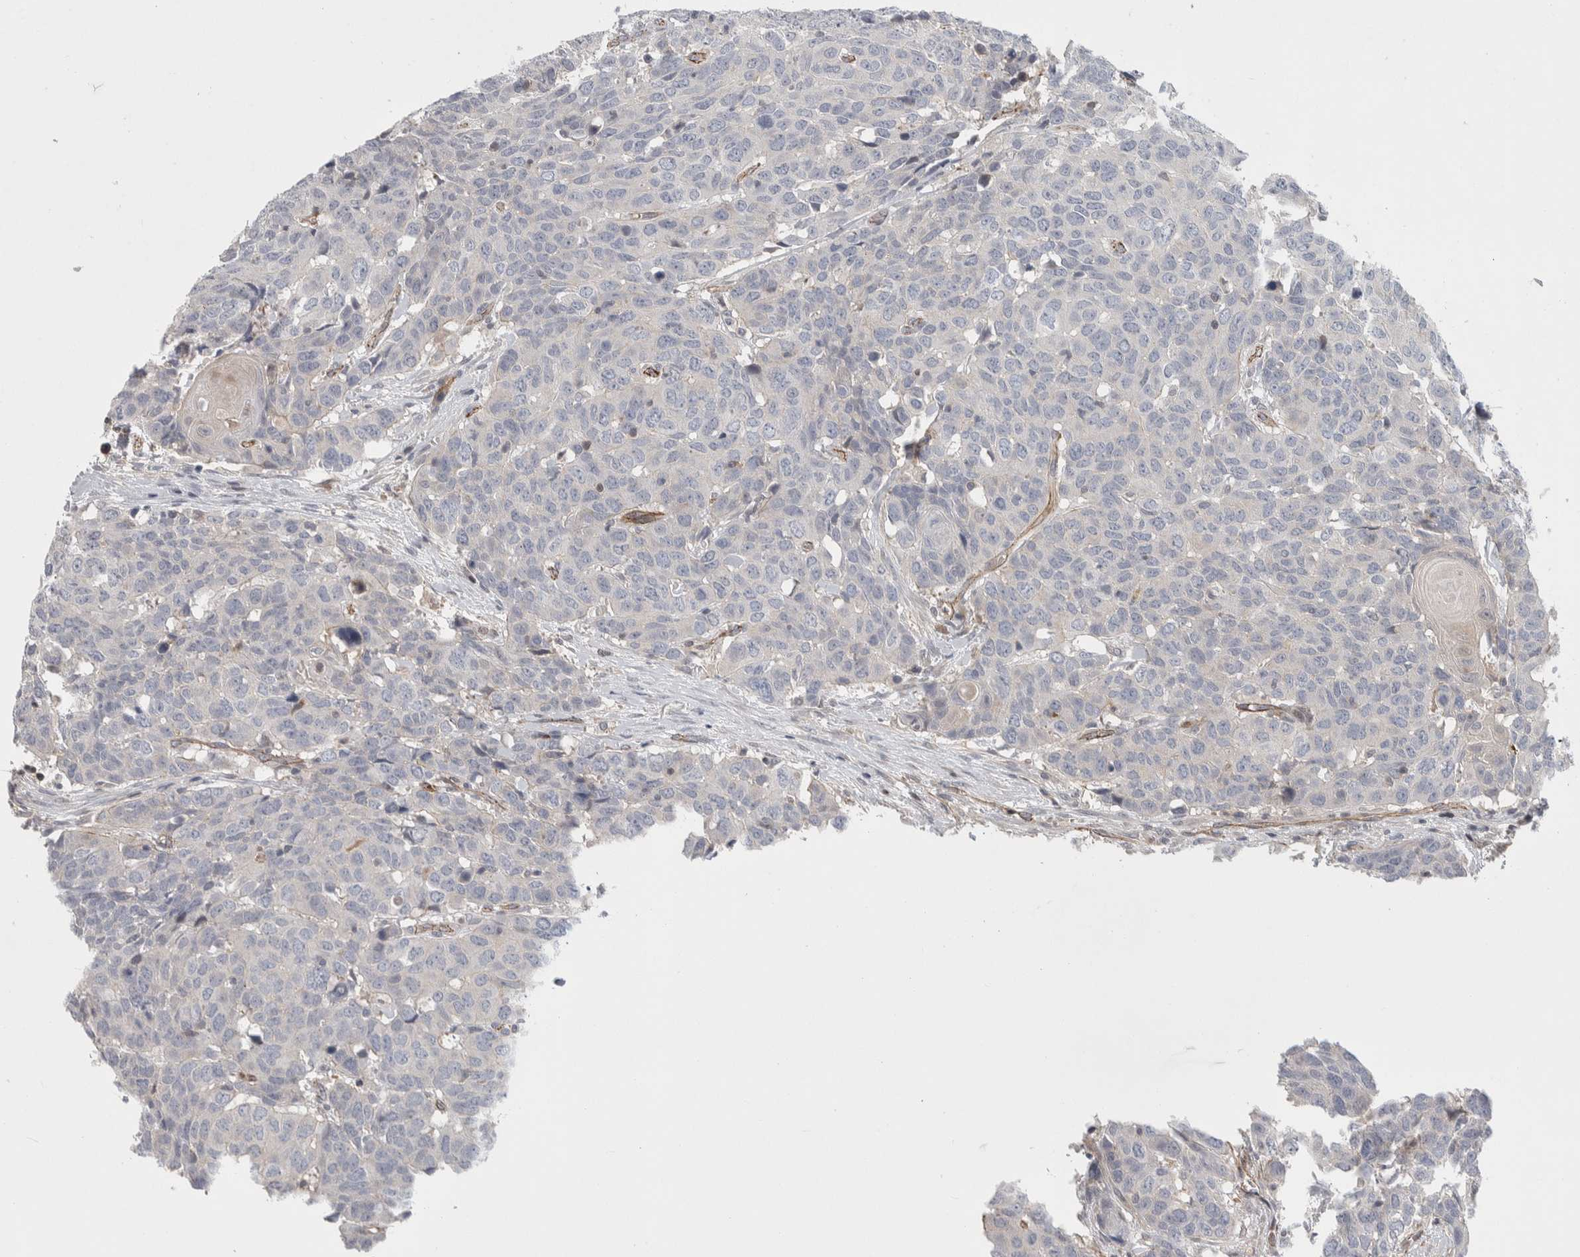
{"staining": {"intensity": "negative", "quantity": "none", "location": "none"}, "tissue": "head and neck cancer", "cell_type": "Tumor cells", "image_type": "cancer", "snomed": [{"axis": "morphology", "description": "Squamous cell carcinoma, NOS"}, {"axis": "topography", "description": "Head-Neck"}], "caption": "Immunohistochemistry of human head and neck squamous cell carcinoma shows no positivity in tumor cells. Brightfield microscopy of immunohistochemistry stained with DAB (brown) and hematoxylin (blue), captured at high magnification.", "gene": "ZNF862", "patient": {"sex": "male", "age": 66}}